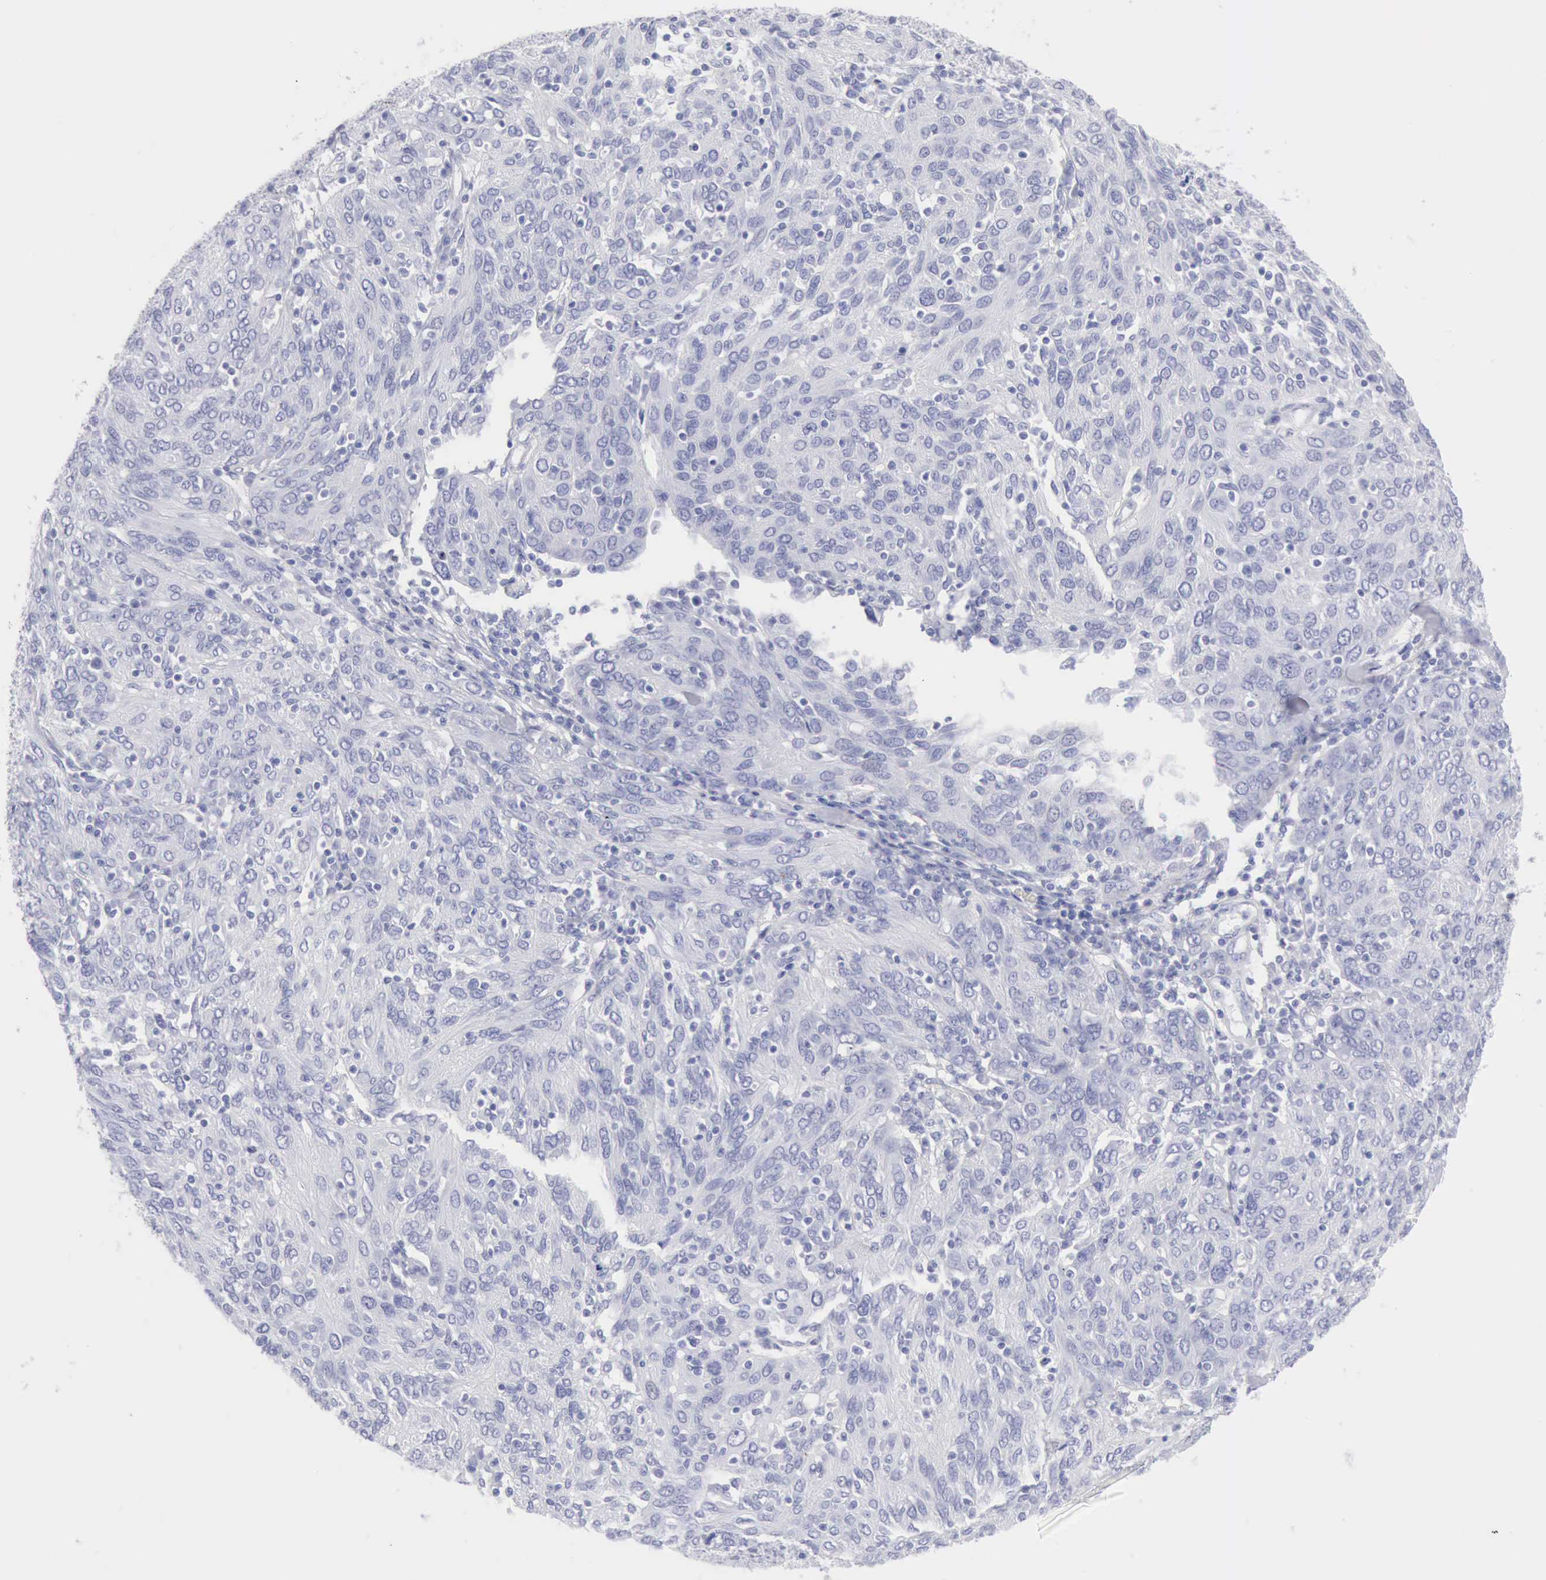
{"staining": {"intensity": "negative", "quantity": "none", "location": "none"}, "tissue": "ovarian cancer", "cell_type": "Tumor cells", "image_type": "cancer", "snomed": [{"axis": "morphology", "description": "Carcinoma, endometroid"}, {"axis": "topography", "description": "Ovary"}], "caption": "A high-resolution image shows immunohistochemistry staining of ovarian cancer, which exhibits no significant positivity in tumor cells.", "gene": "KRT10", "patient": {"sex": "female", "age": 50}}